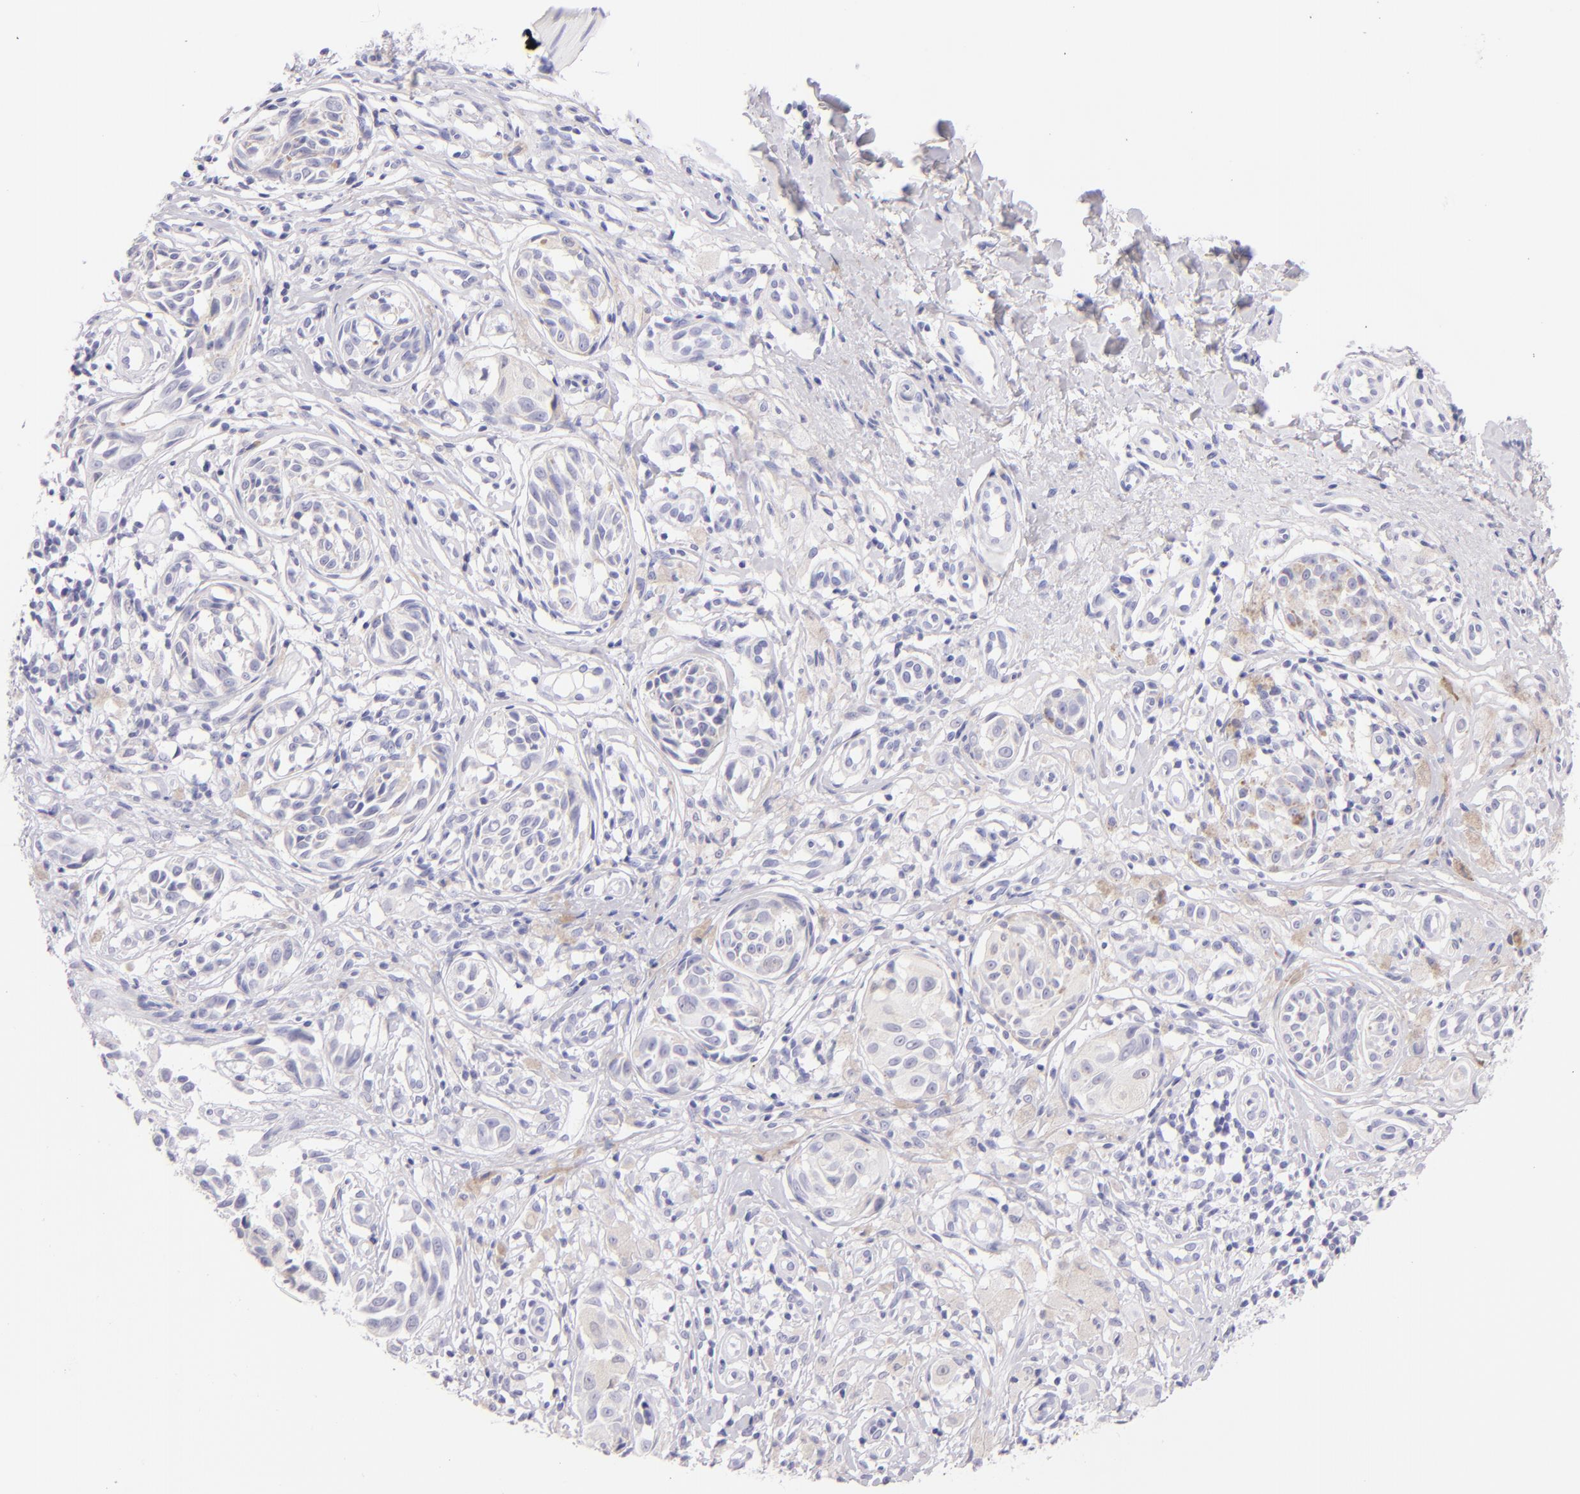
{"staining": {"intensity": "negative", "quantity": "none", "location": "none"}, "tissue": "melanoma", "cell_type": "Tumor cells", "image_type": "cancer", "snomed": [{"axis": "morphology", "description": "Malignant melanoma, NOS"}, {"axis": "topography", "description": "Skin"}], "caption": "An IHC histopathology image of malignant melanoma is shown. There is no staining in tumor cells of malignant melanoma. The staining was performed using DAB to visualize the protein expression in brown, while the nuclei were stained in blue with hematoxylin (Magnification: 20x).", "gene": "SDC1", "patient": {"sex": "male", "age": 67}}